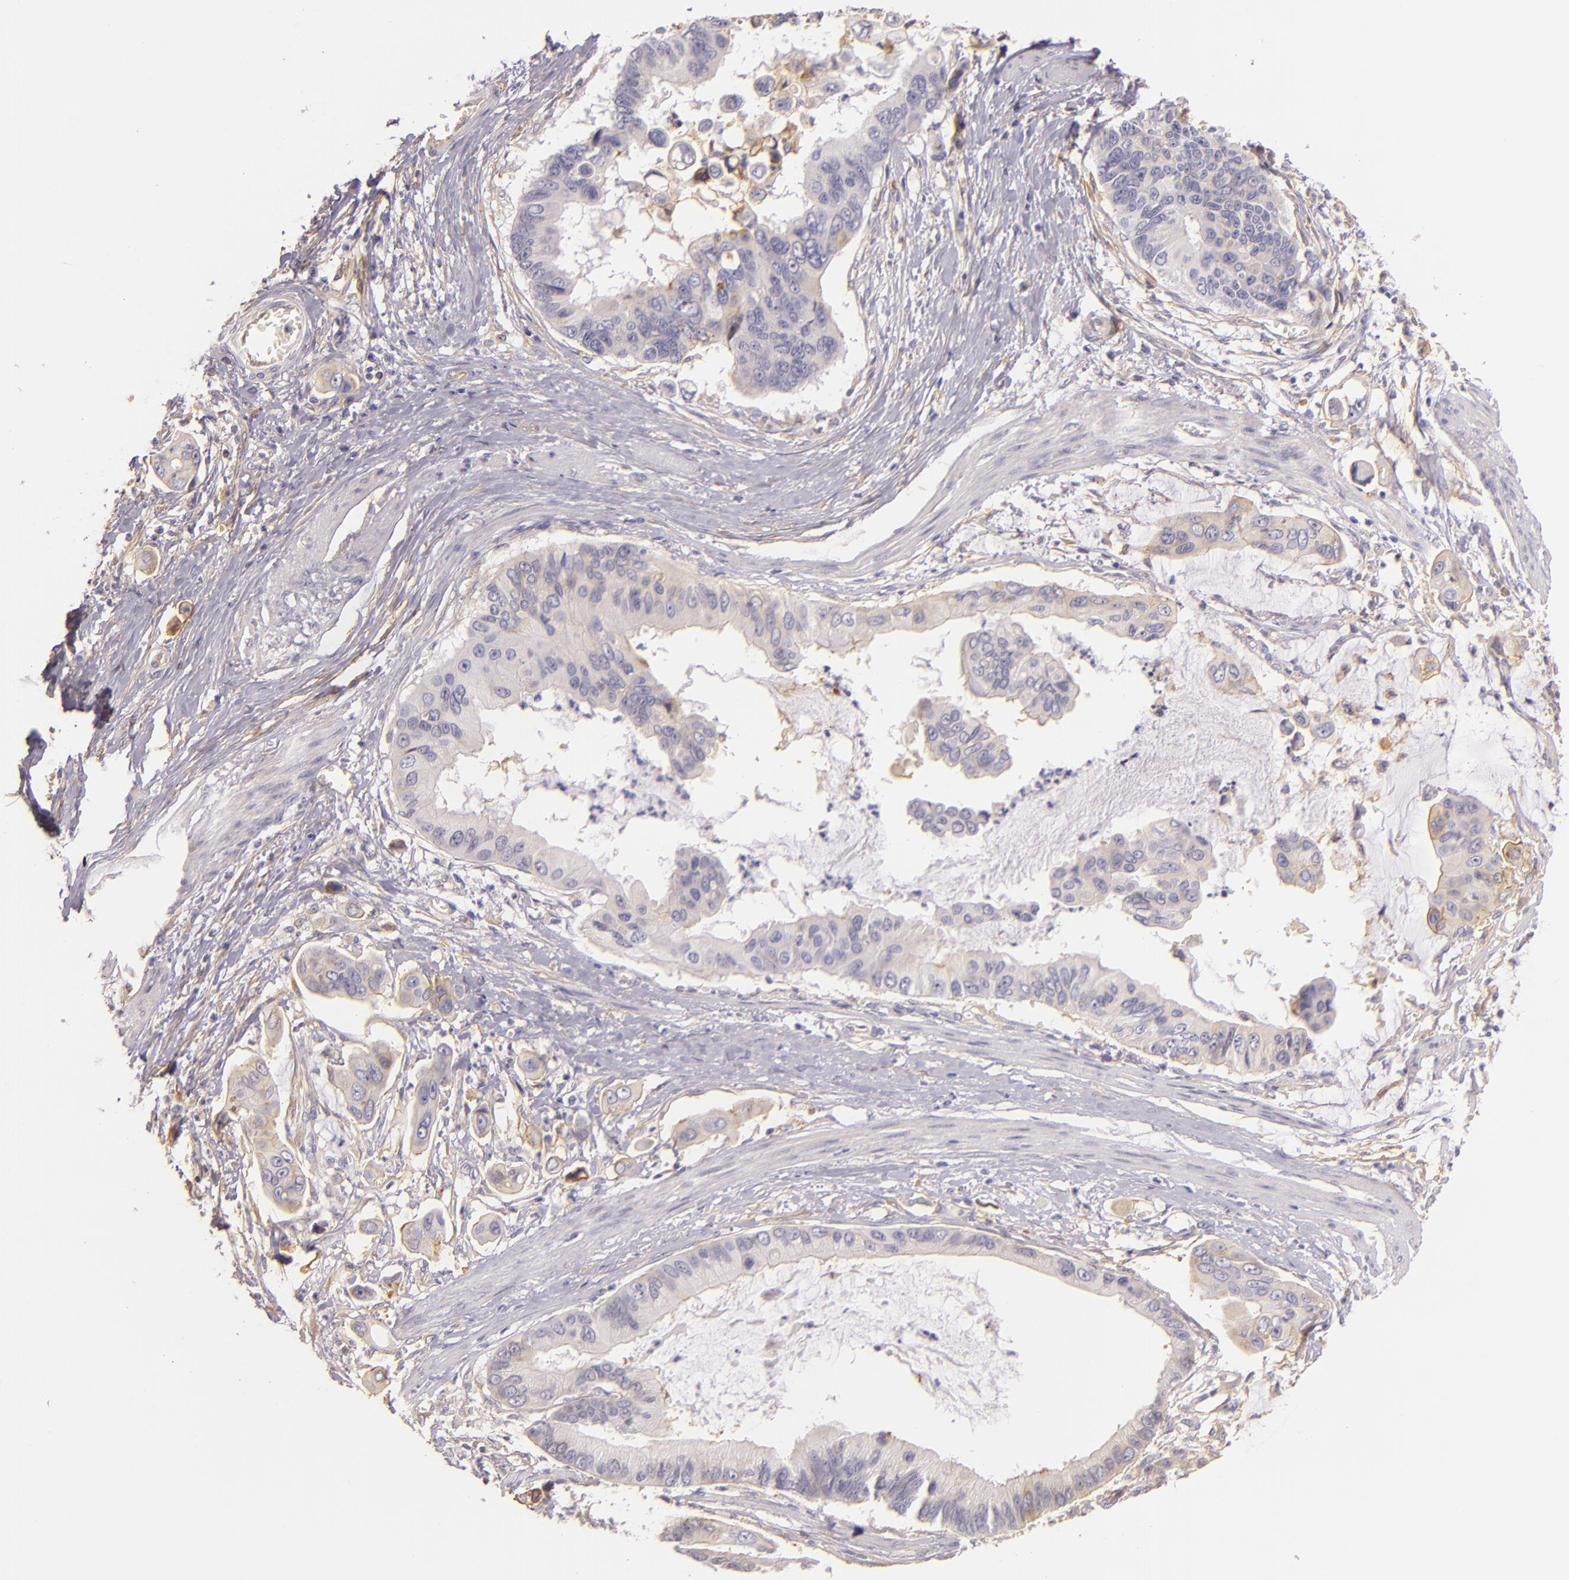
{"staining": {"intensity": "weak", "quantity": "<25%", "location": "cytoplasmic/membranous"}, "tissue": "stomach cancer", "cell_type": "Tumor cells", "image_type": "cancer", "snomed": [{"axis": "morphology", "description": "Adenocarcinoma, NOS"}, {"axis": "topography", "description": "Stomach, upper"}], "caption": "Photomicrograph shows no protein expression in tumor cells of stomach cancer tissue.", "gene": "CTSF", "patient": {"sex": "male", "age": 80}}